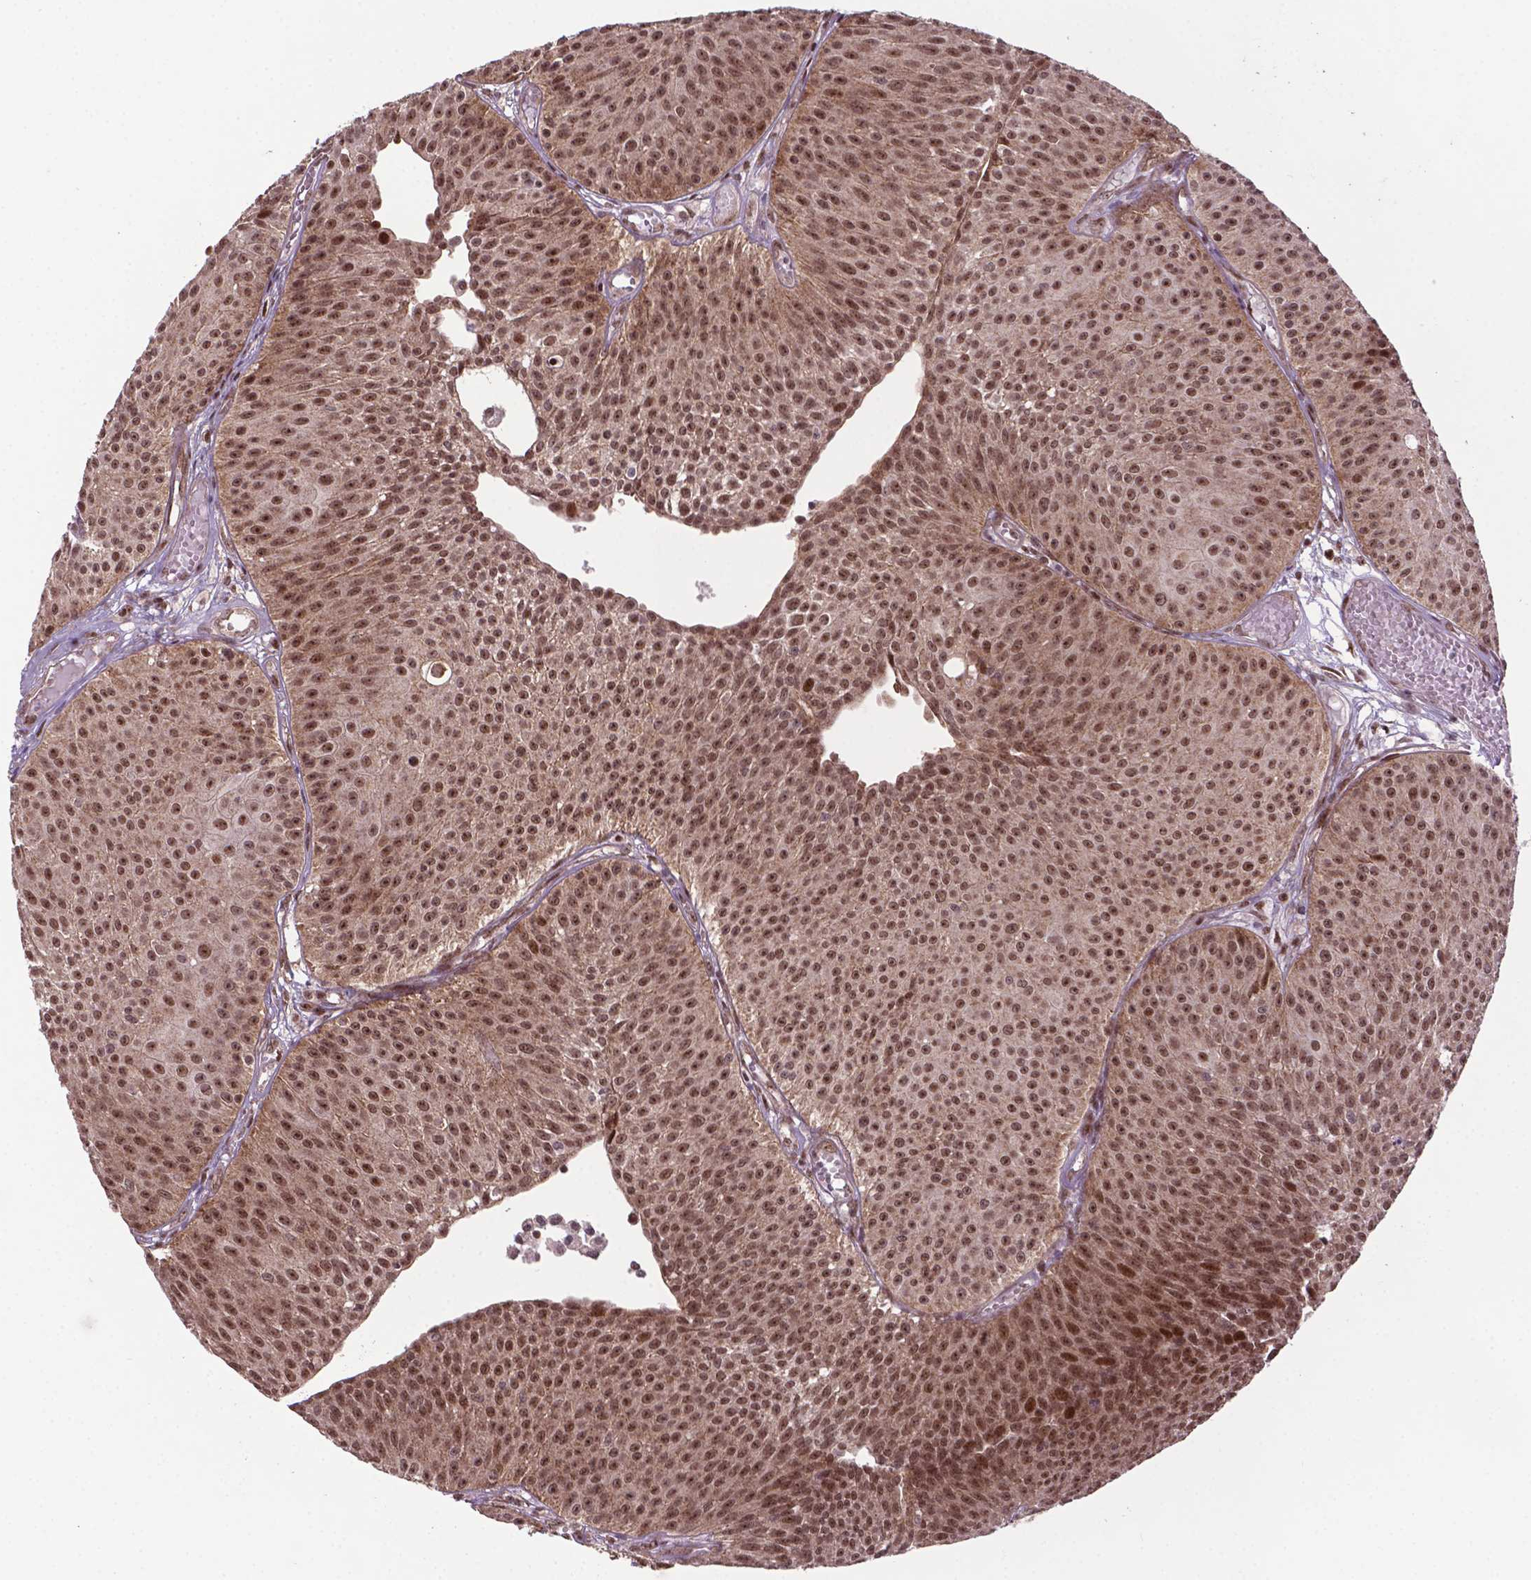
{"staining": {"intensity": "moderate", "quantity": ">75%", "location": "nuclear"}, "tissue": "urothelial cancer", "cell_type": "Tumor cells", "image_type": "cancer", "snomed": [{"axis": "morphology", "description": "Urothelial carcinoma, Low grade"}, {"axis": "topography", "description": "Urinary bladder"}], "caption": "Tumor cells show moderate nuclear staining in about >75% of cells in urothelial carcinoma (low-grade). The staining was performed using DAB (3,3'-diaminobenzidine), with brown indicating positive protein expression. Nuclei are stained blue with hematoxylin.", "gene": "CSNK2A1", "patient": {"sex": "male", "age": 63}}